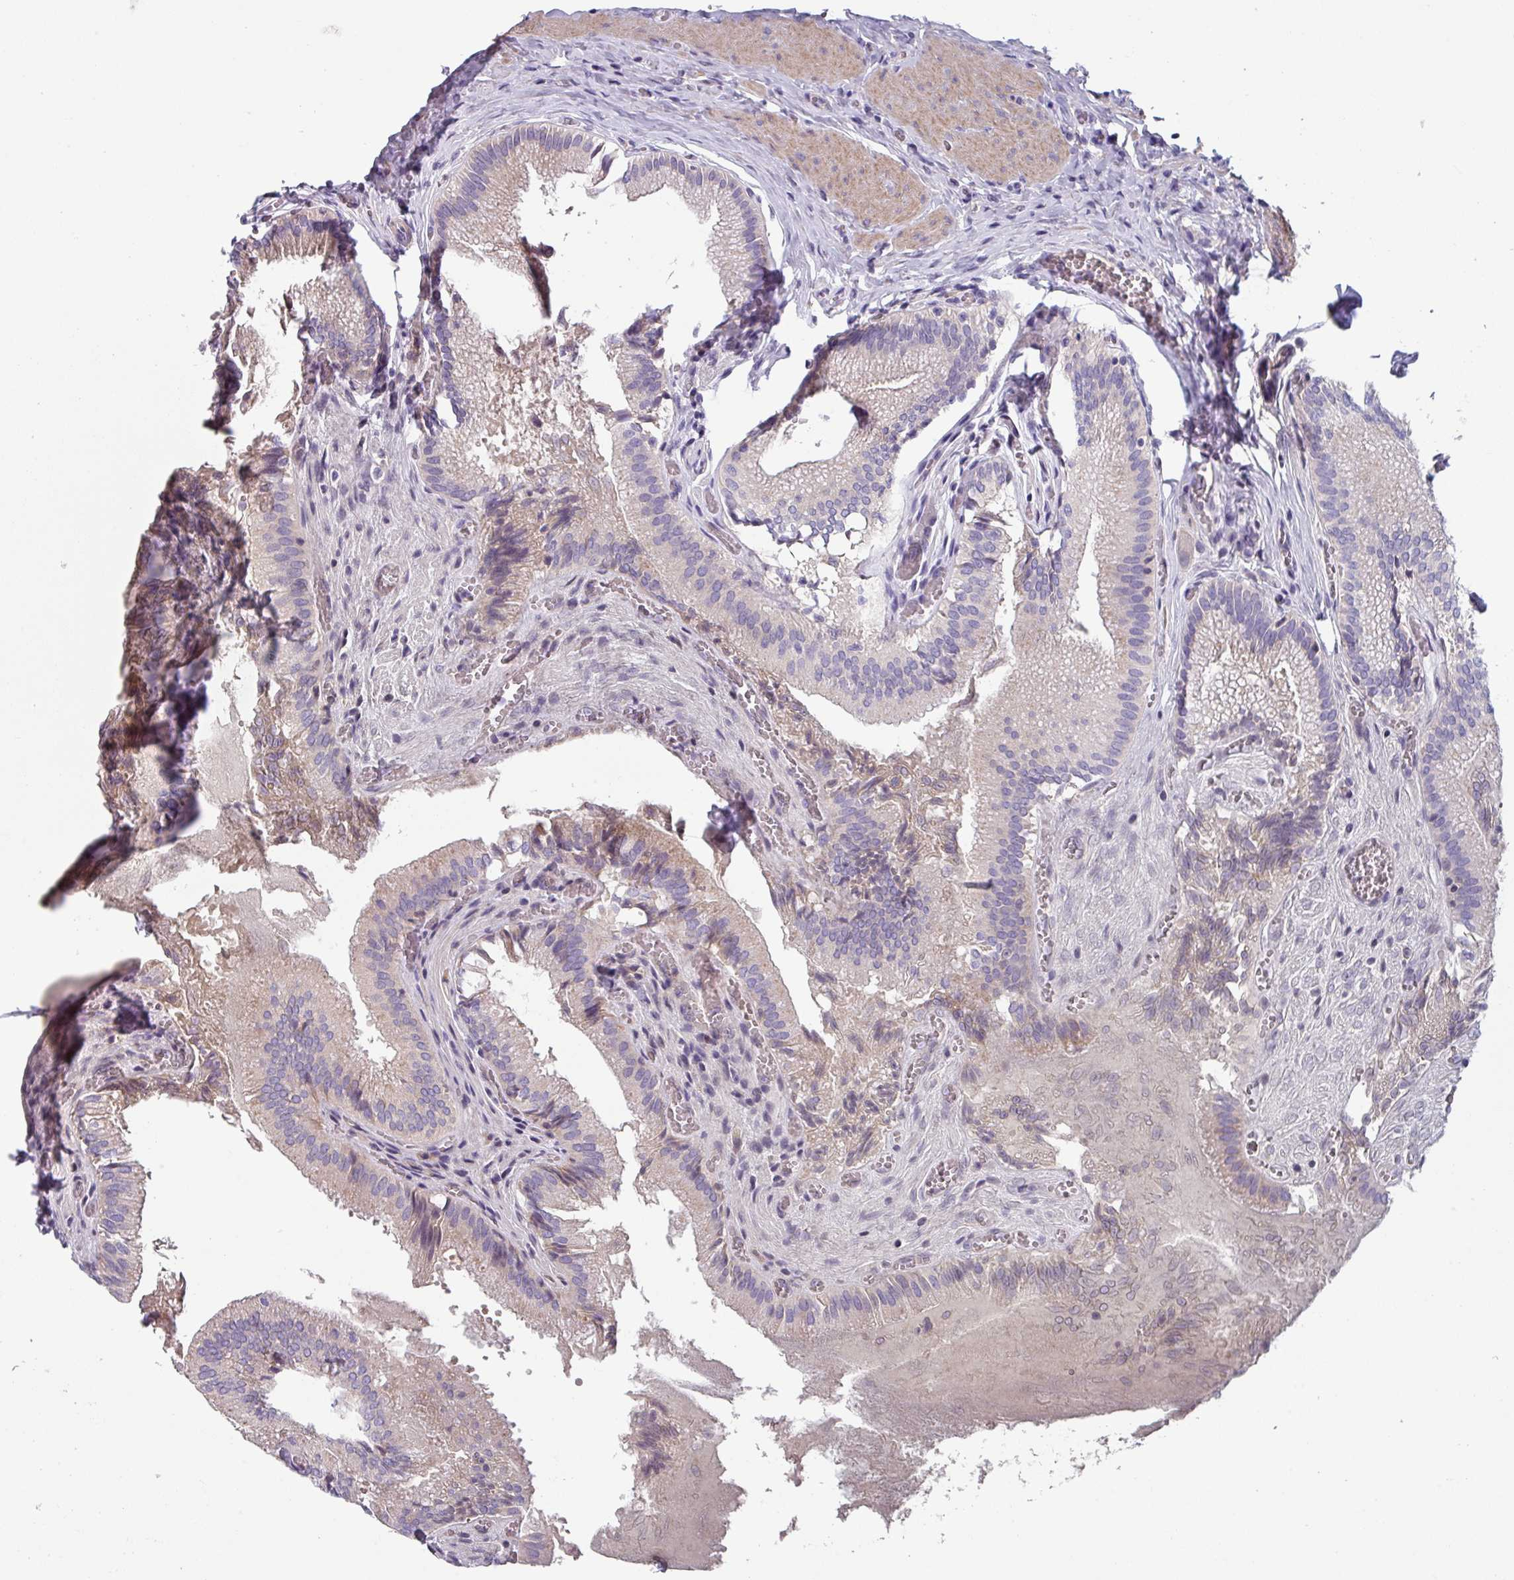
{"staining": {"intensity": "weak", "quantity": "<25%", "location": "cytoplasmic/membranous"}, "tissue": "gallbladder", "cell_type": "Glandular cells", "image_type": "normal", "snomed": [{"axis": "morphology", "description": "Normal tissue, NOS"}, {"axis": "topography", "description": "Gallbladder"}, {"axis": "topography", "description": "Peripheral nerve tissue"}], "caption": "Immunohistochemistry of normal human gallbladder shows no positivity in glandular cells.", "gene": "TMEM132A", "patient": {"sex": "male", "age": 17}}